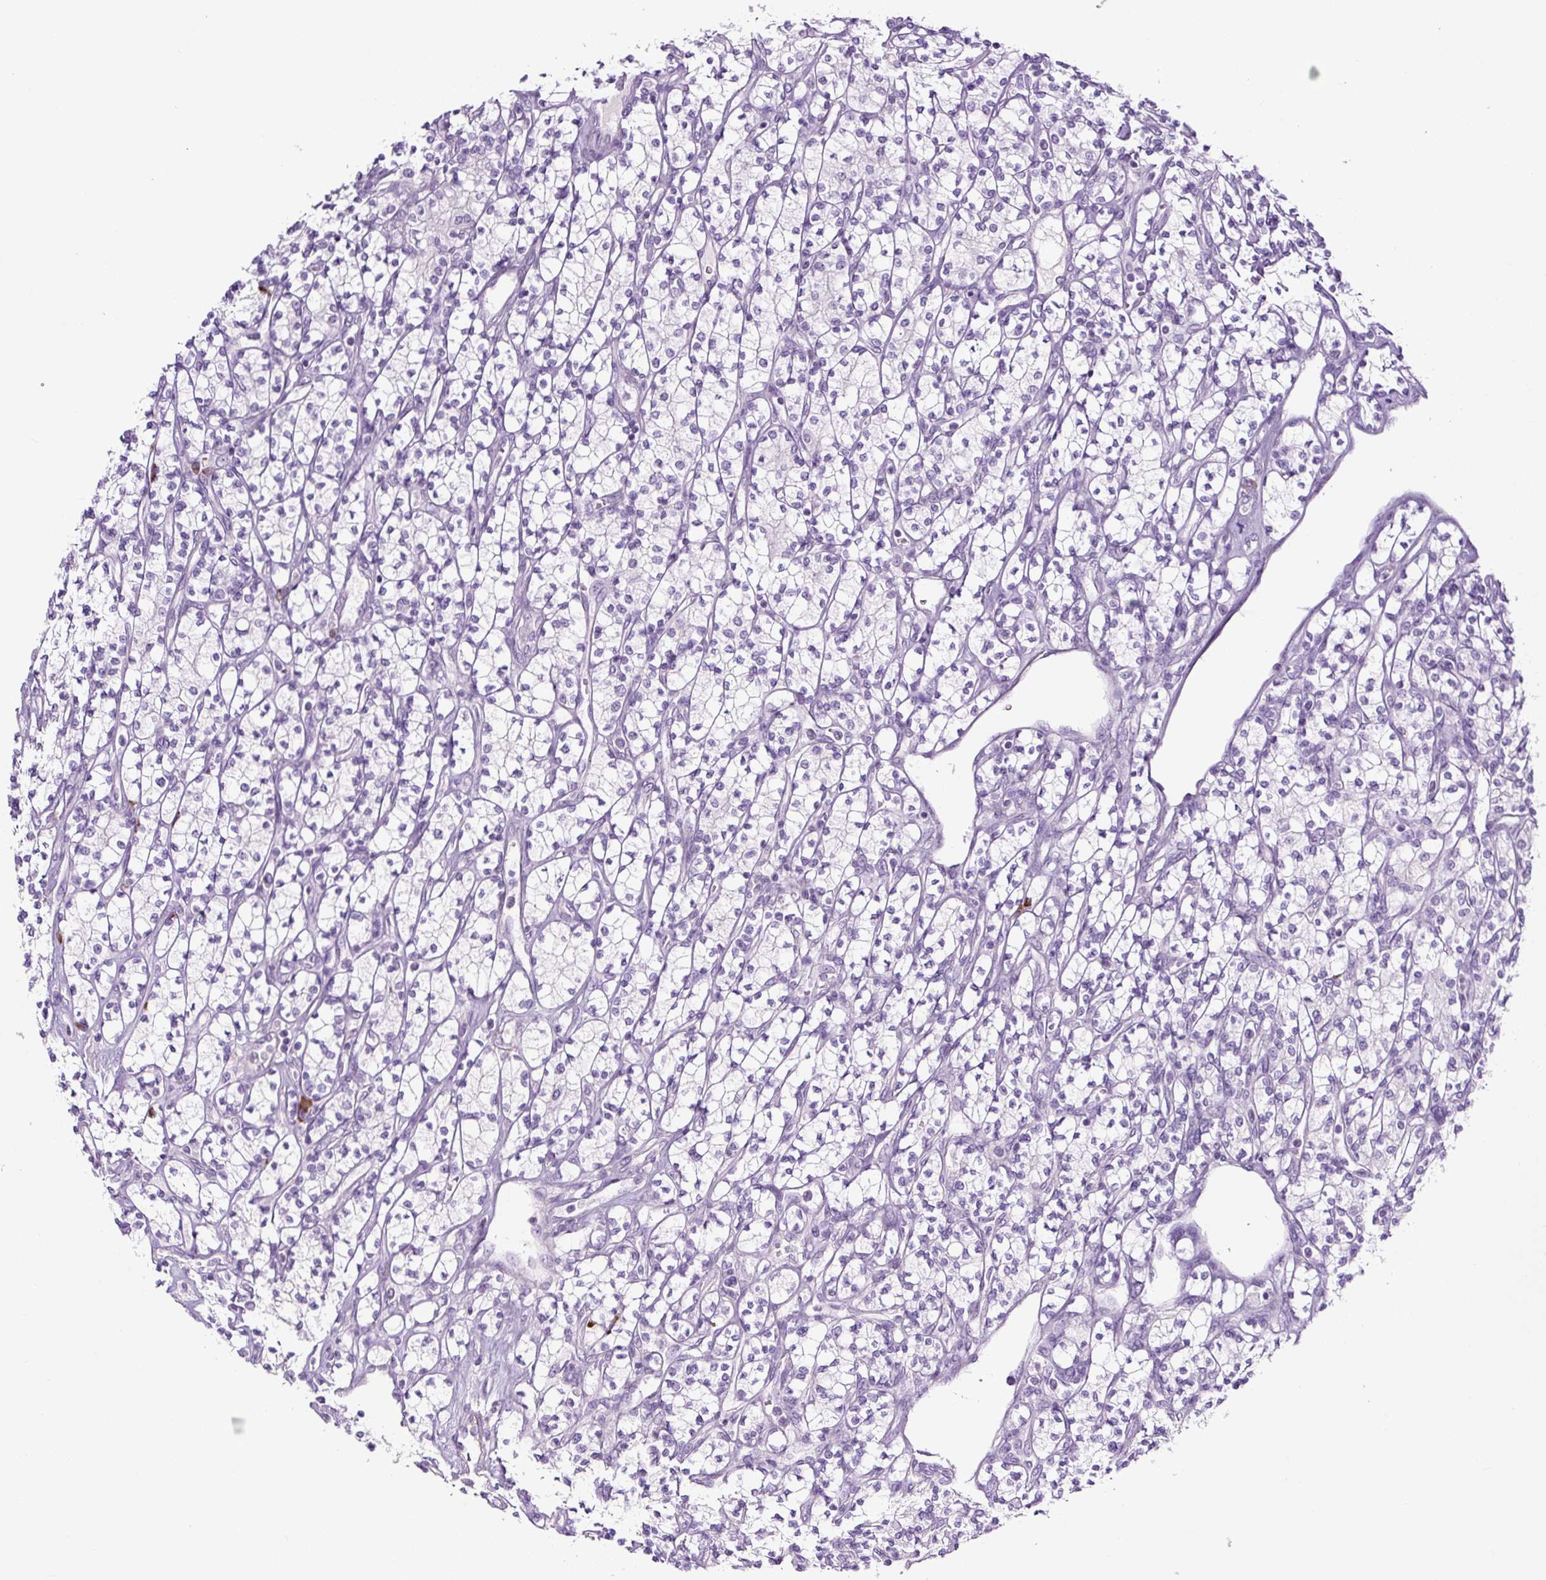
{"staining": {"intensity": "negative", "quantity": "none", "location": "none"}, "tissue": "renal cancer", "cell_type": "Tumor cells", "image_type": "cancer", "snomed": [{"axis": "morphology", "description": "Adenocarcinoma, NOS"}, {"axis": "topography", "description": "Kidney"}], "caption": "Protein analysis of renal adenocarcinoma reveals no significant positivity in tumor cells. Nuclei are stained in blue.", "gene": "RNF212B", "patient": {"sex": "male", "age": 77}}